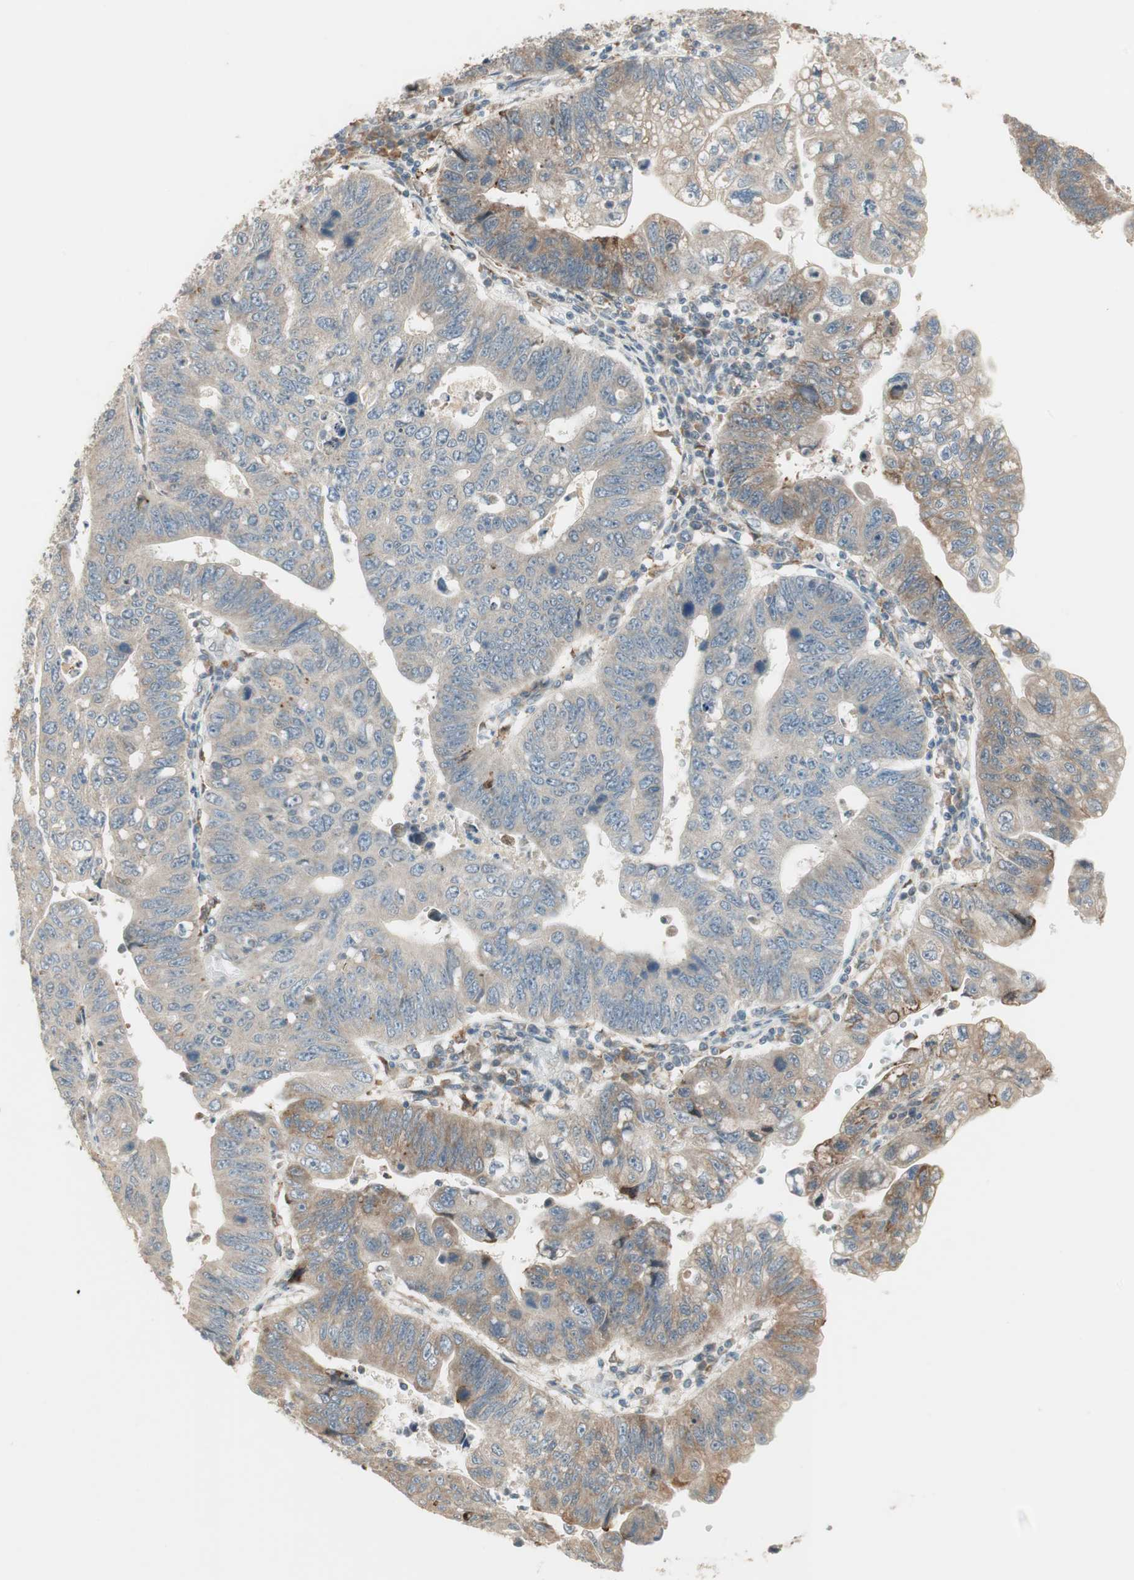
{"staining": {"intensity": "weak", "quantity": "<25%", "location": "cytoplasmic/membranous"}, "tissue": "stomach cancer", "cell_type": "Tumor cells", "image_type": "cancer", "snomed": [{"axis": "morphology", "description": "Adenocarcinoma, NOS"}, {"axis": "topography", "description": "Stomach"}], "caption": "This is an IHC micrograph of human stomach cancer (adenocarcinoma). There is no expression in tumor cells.", "gene": "SFRP1", "patient": {"sex": "male", "age": 59}}